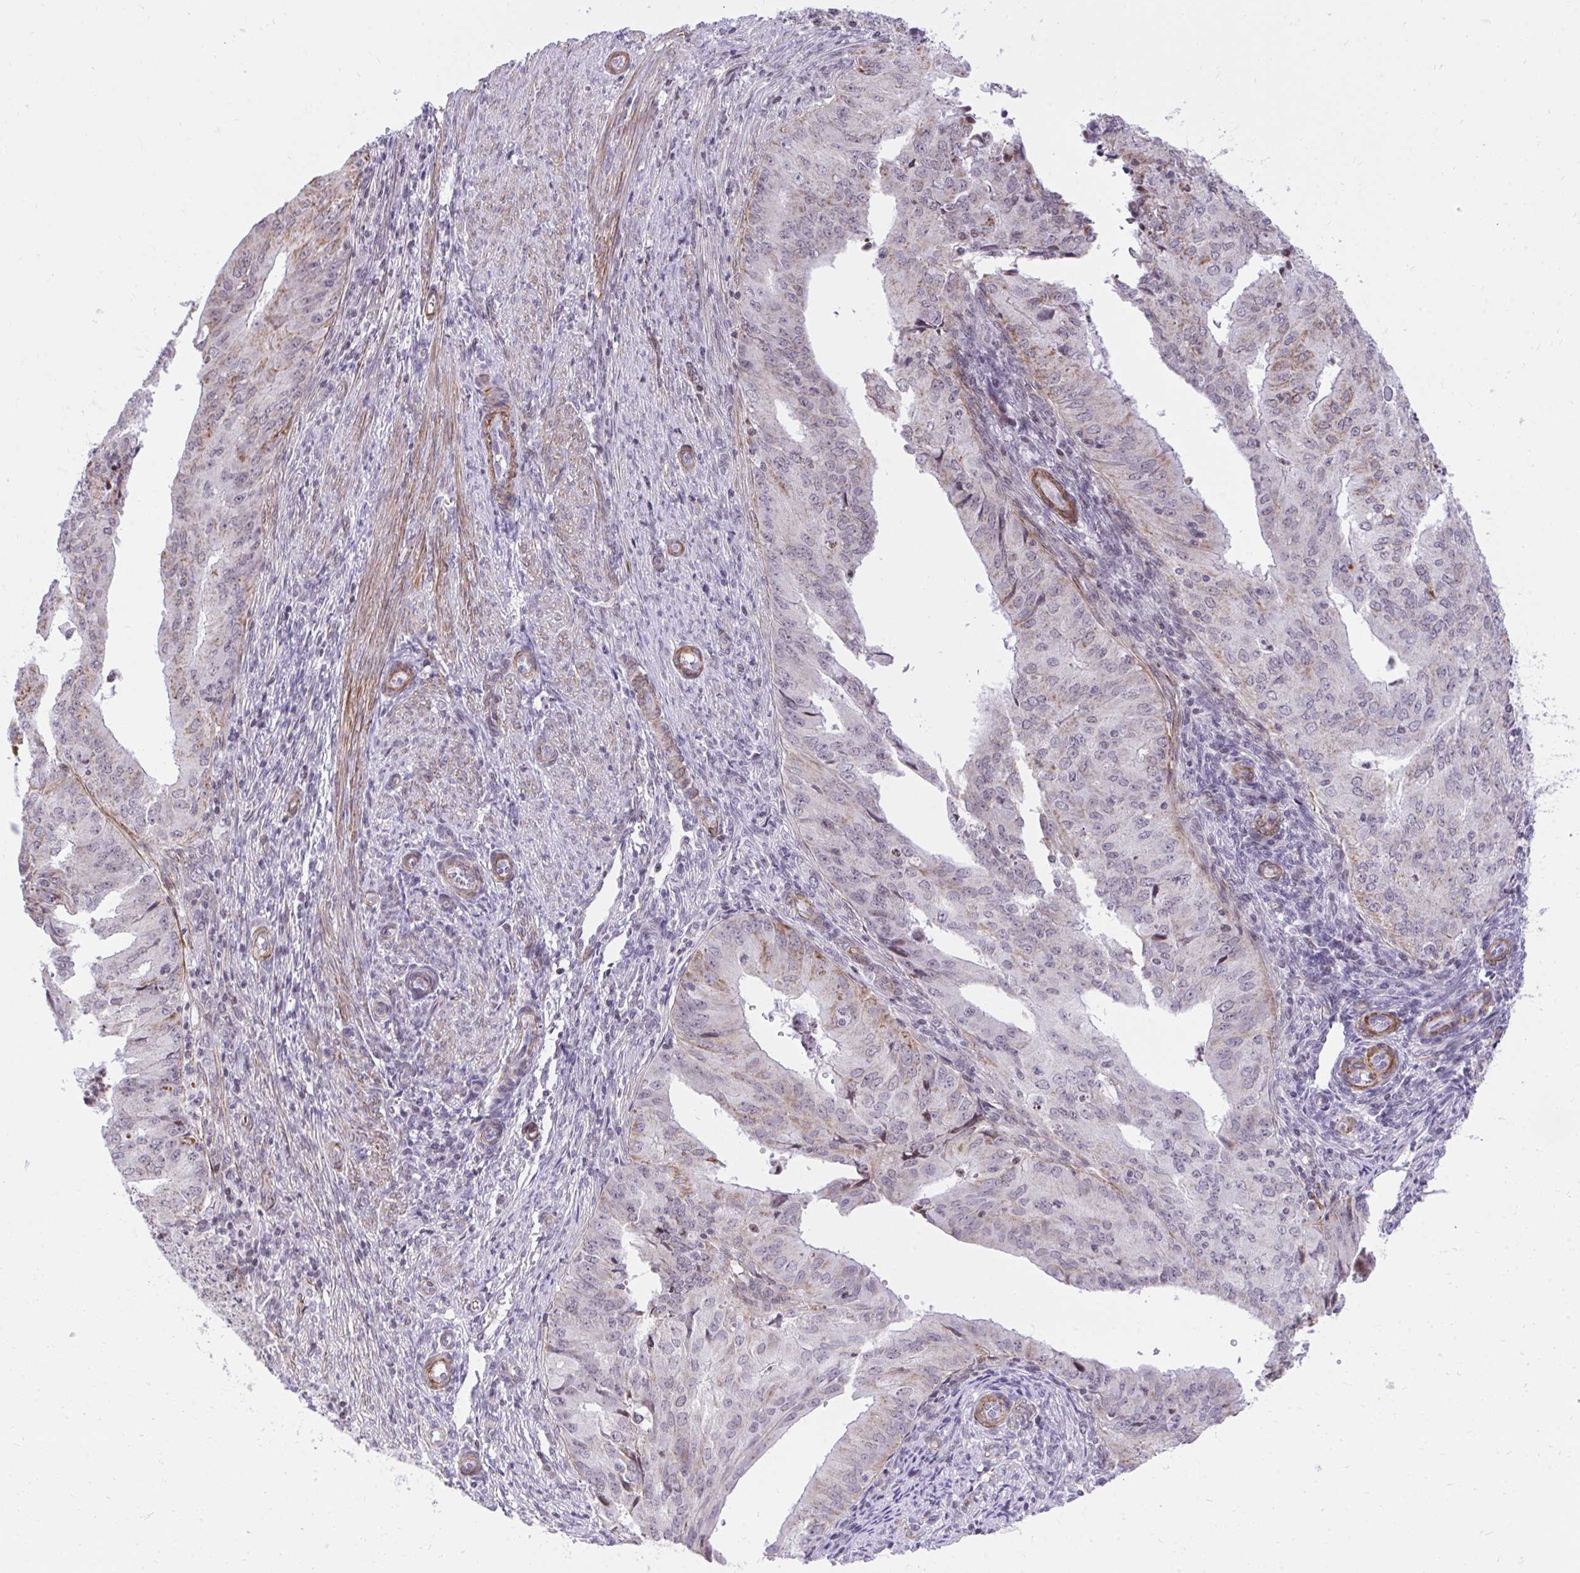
{"staining": {"intensity": "weak", "quantity": "<25%", "location": "cytoplasmic/membranous"}, "tissue": "endometrial cancer", "cell_type": "Tumor cells", "image_type": "cancer", "snomed": [{"axis": "morphology", "description": "Adenocarcinoma, NOS"}, {"axis": "topography", "description": "Endometrium"}], "caption": "DAB immunohistochemical staining of endometrial adenocarcinoma demonstrates no significant expression in tumor cells. The staining is performed using DAB brown chromogen with nuclei counter-stained in using hematoxylin.", "gene": "KCNN4", "patient": {"sex": "female", "age": 50}}